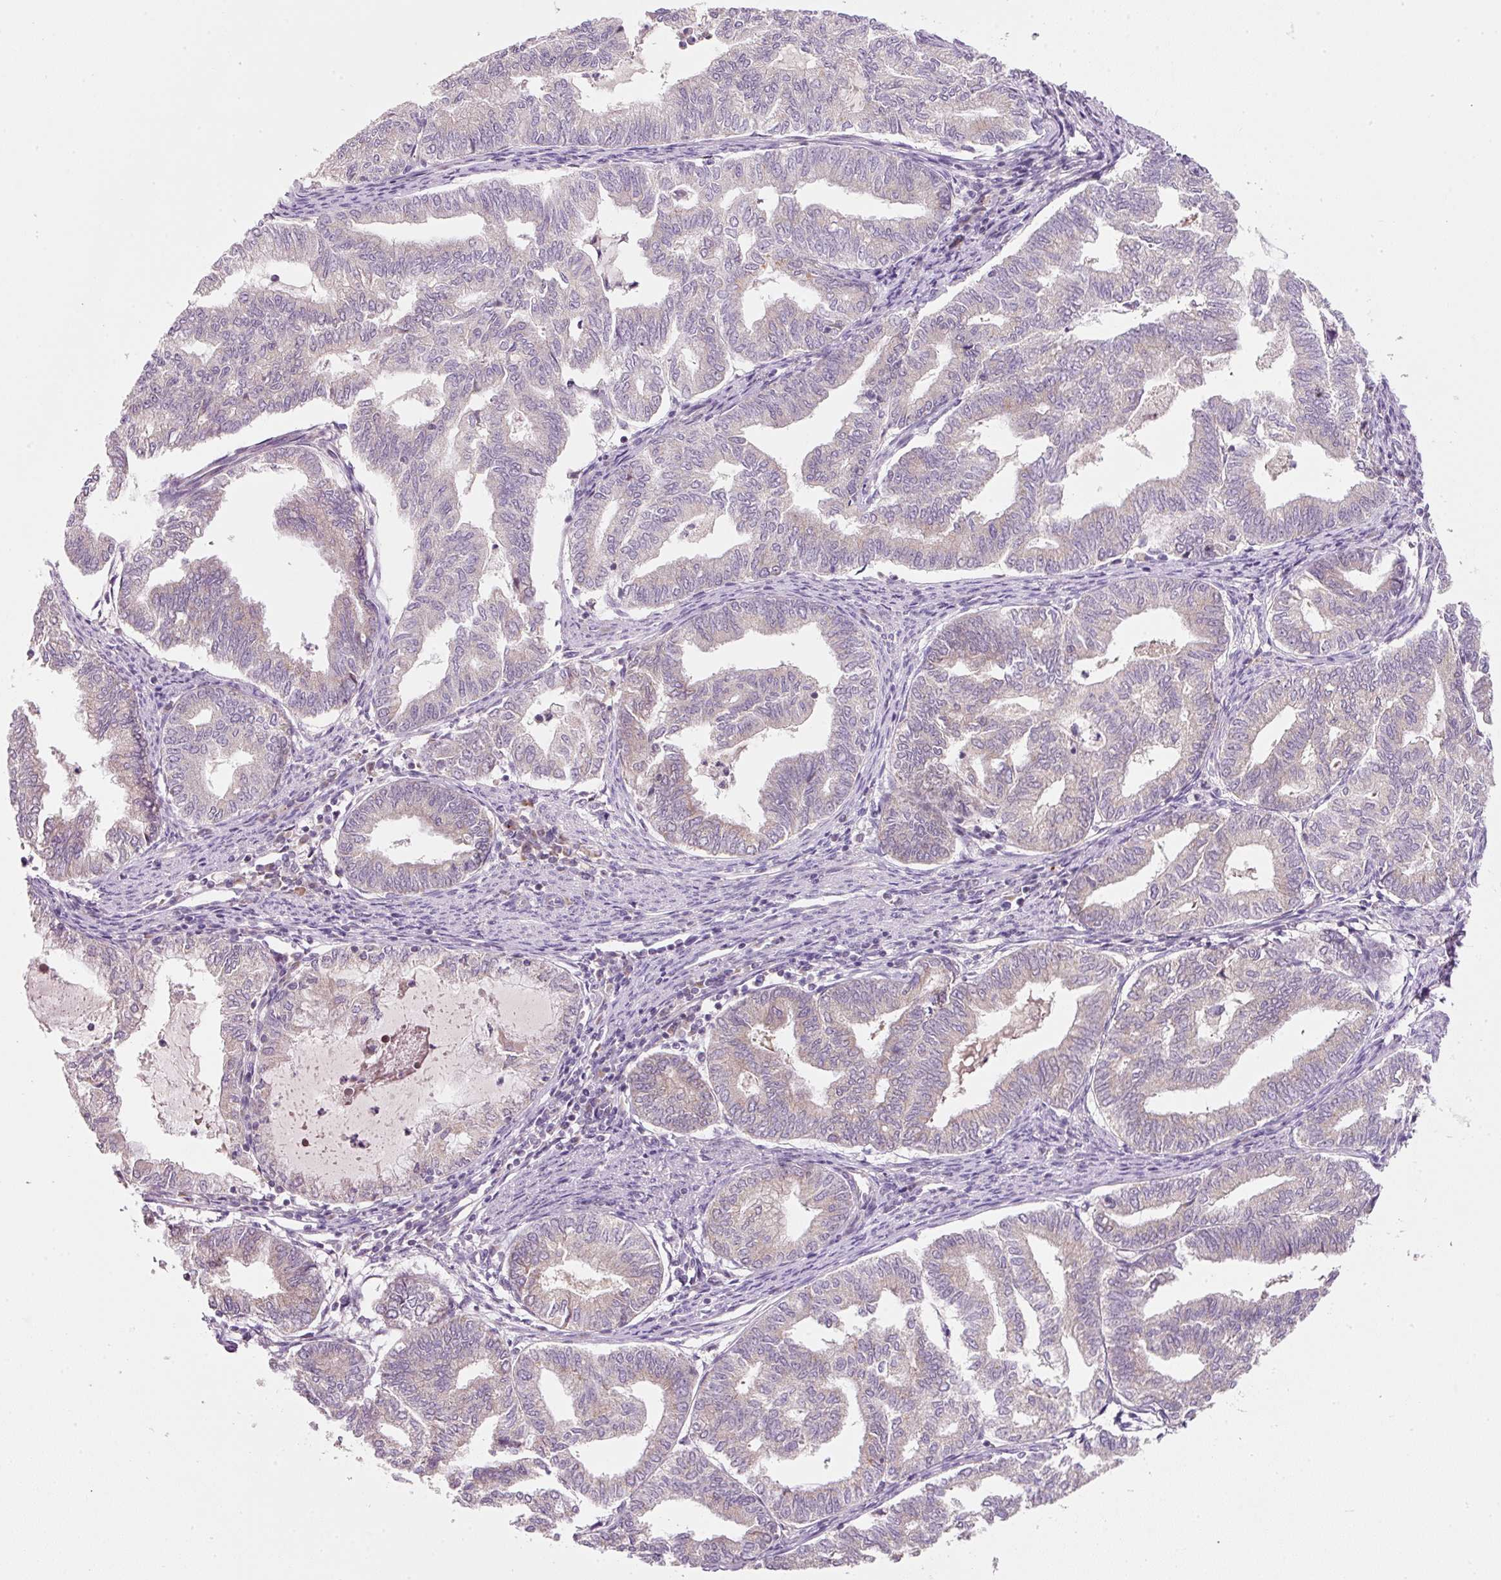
{"staining": {"intensity": "weak", "quantity": "<25%", "location": "cytoplasmic/membranous"}, "tissue": "endometrial cancer", "cell_type": "Tumor cells", "image_type": "cancer", "snomed": [{"axis": "morphology", "description": "Adenocarcinoma, NOS"}, {"axis": "topography", "description": "Endometrium"}], "caption": "Immunohistochemistry (IHC) photomicrograph of human endometrial cancer (adenocarcinoma) stained for a protein (brown), which demonstrates no expression in tumor cells.", "gene": "FAM78B", "patient": {"sex": "female", "age": 79}}